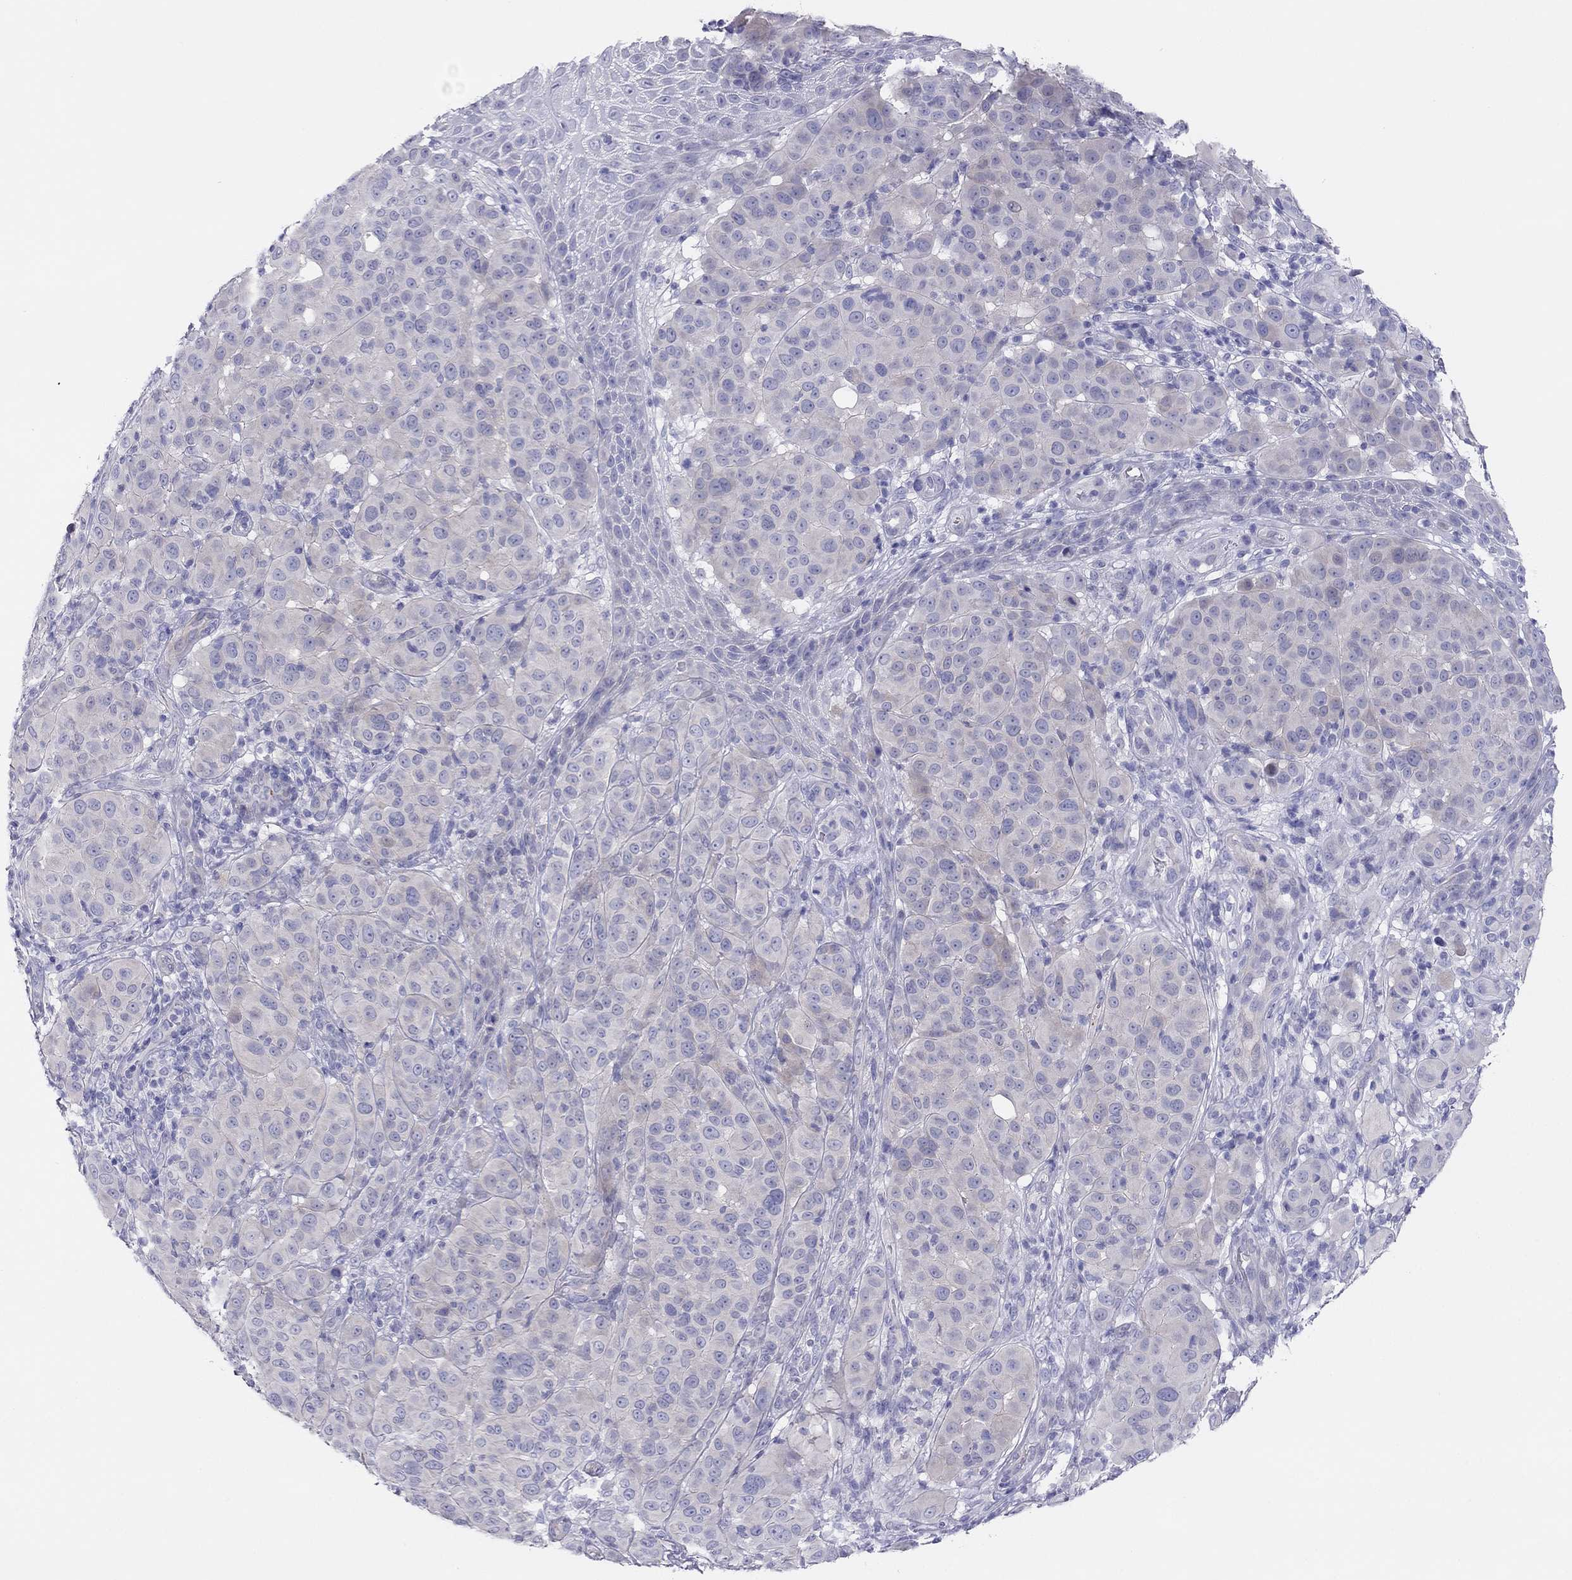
{"staining": {"intensity": "negative", "quantity": "none", "location": "none"}, "tissue": "melanoma", "cell_type": "Tumor cells", "image_type": "cancer", "snomed": [{"axis": "morphology", "description": "Malignant melanoma, NOS"}, {"axis": "topography", "description": "Skin"}], "caption": "There is no significant expression in tumor cells of melanoma. The staining was performed using DAB (3,3'-diaminobenzidine) to visualize the protein expression in brown, while the nuclei were stained in blue with hematoxylin (Magnification: 20x).", "gene": "MGAT4C", "patient": {"sex": "female", "age": 87}}